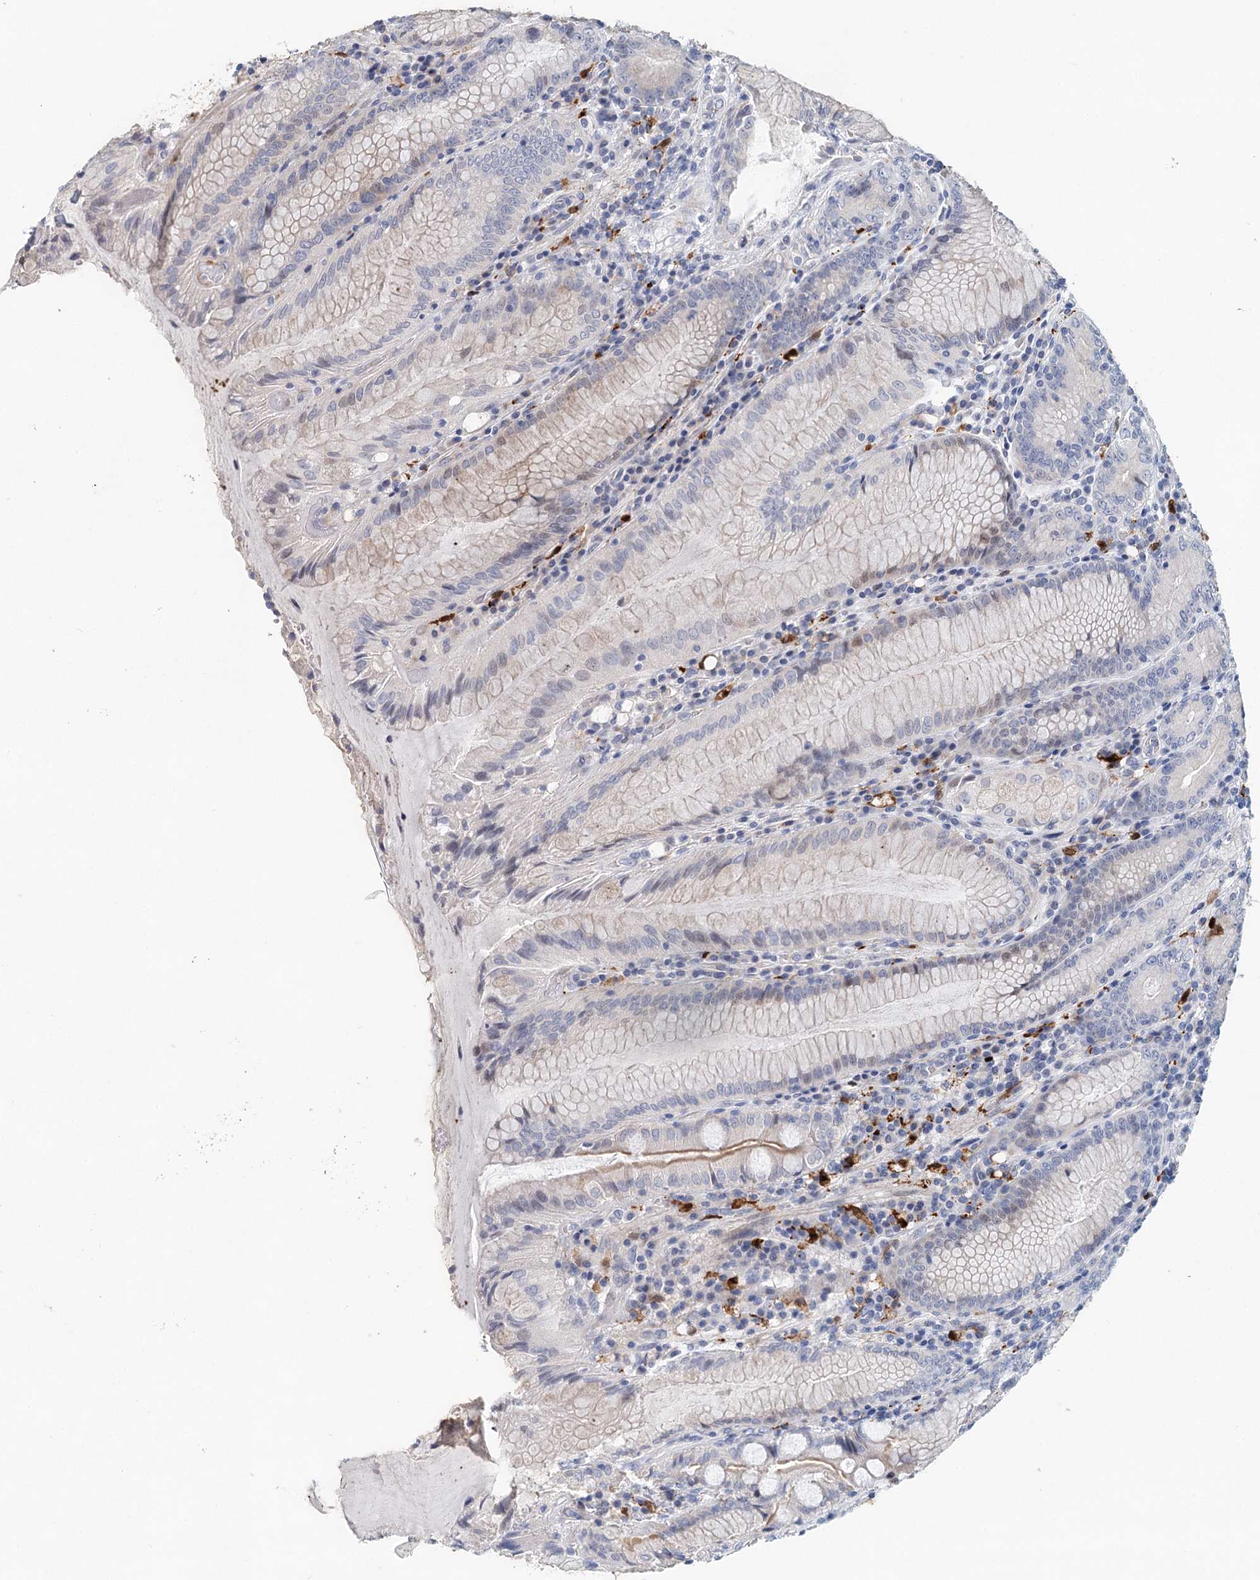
{"staining": {"intensity": "negative", "quantity": "none", "location": "none"}, "tissue": "stomach", "cell_type": "Glandular cells", "image_type": "normal", "snomed": [{"axis": "morphology", "description": "Normal tissue, NOS"}, {"axis": "topography", "description": "Stomach, upper"}, {"axis": "topography", "description": "Stomach, lower"}], "caption": "High power microscopy image of an immunohistochemistry photomicrograph of benign stomach, revealing no significant positivity in glandular cells.", "gene": "SLC19A3", "patient": {"sex": "female", "age": 76}}